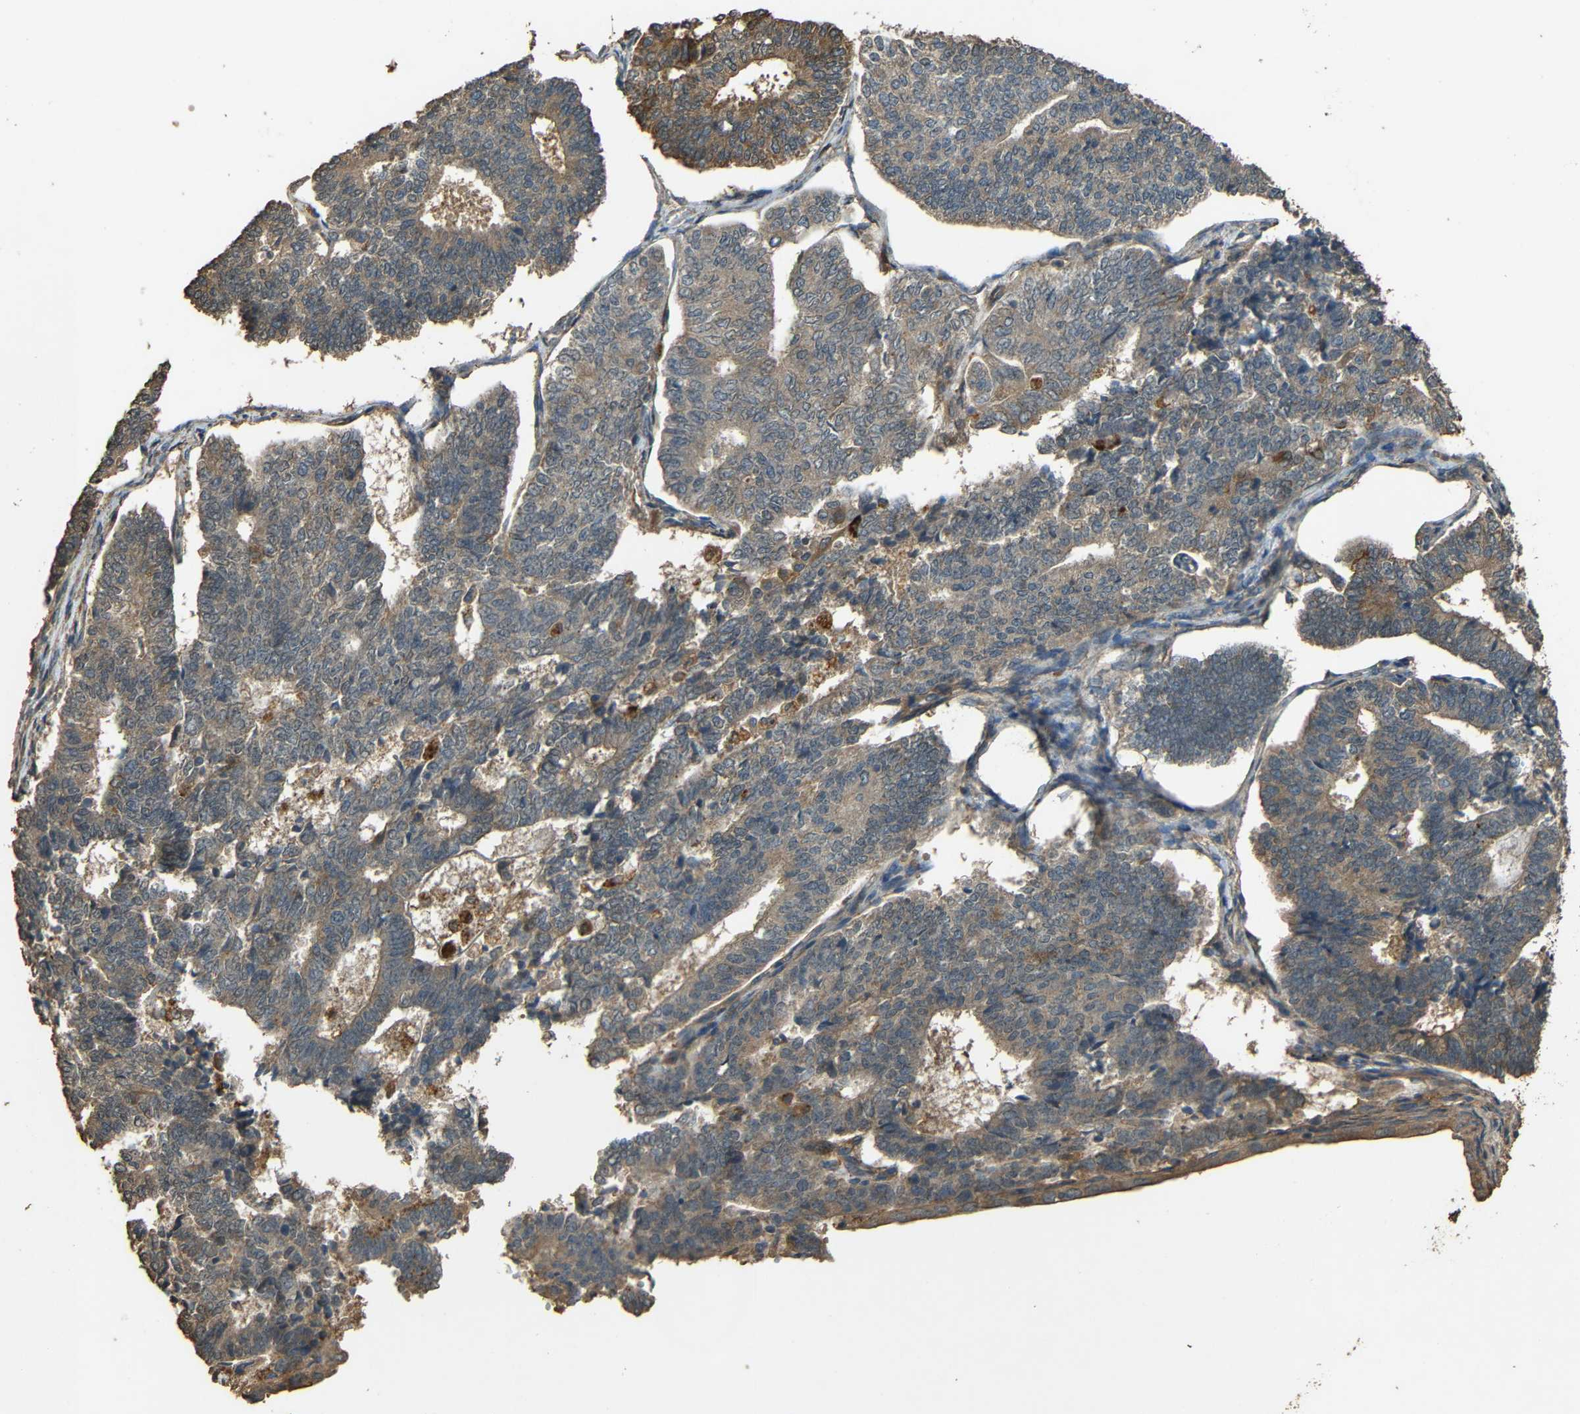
{"staining": {"intensity": "moderate", "quantity": ">75%", "location": "cytoplasmic/membranous"}, "tissue": "endometrial cancer", "cell_type": "Tumor cells", "image_type": "cancer", "snomed": [{"axis": "morphology", "description": "Adenocarcinoma, NOS"}, {"axis": "topography", "description": "Endometrium"}], "caption": "About >75% of tumor cells in human endometrial cancer (adenocarcinoma) demonstrate moderate cytoplasmic/membranous protein staining as visualized by brown immunohistochemical staining.", "gene": "PDE5A", "patient": {"sex": "female", "age": 70}}